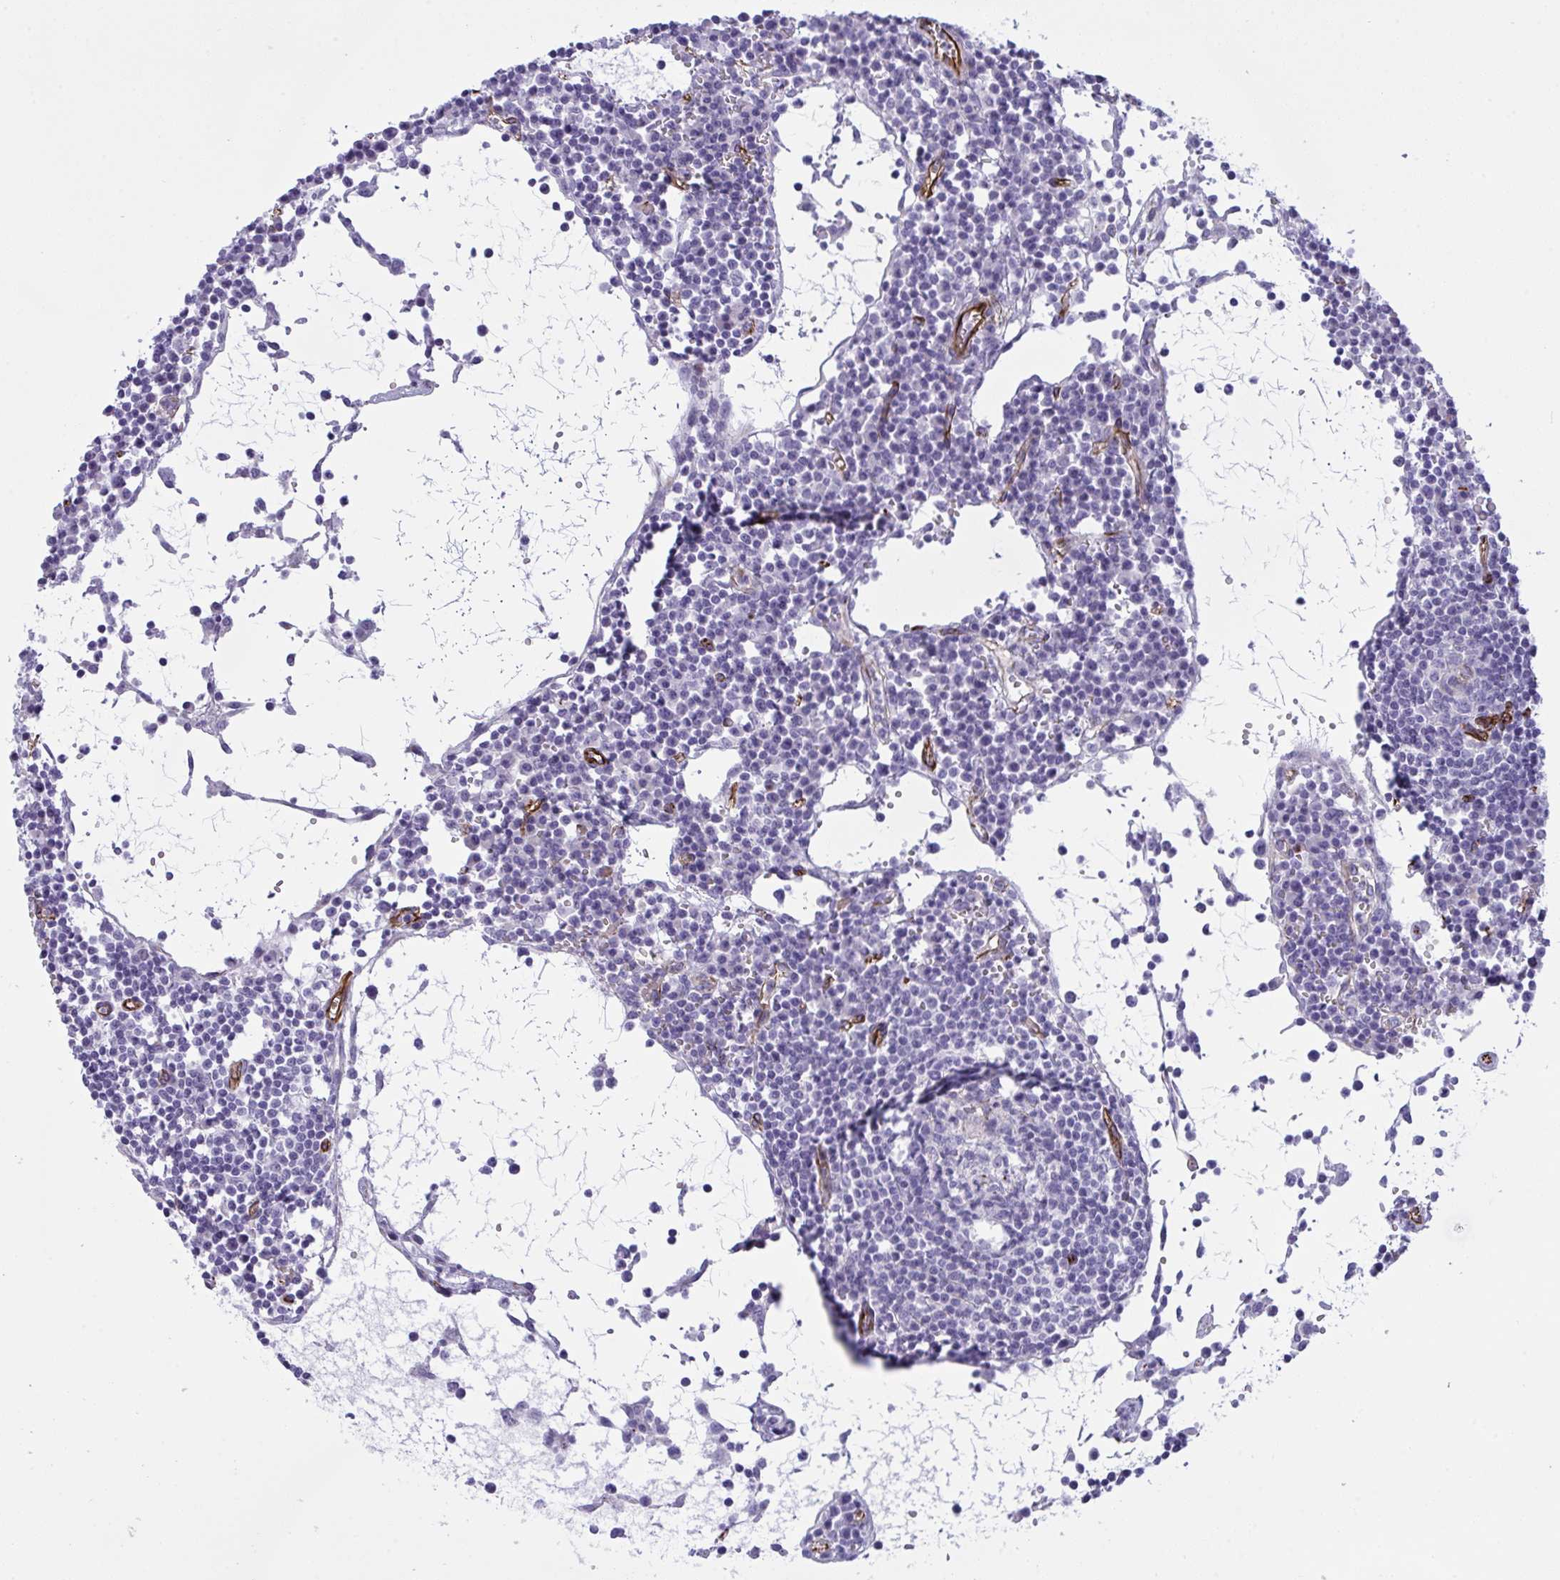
{"staining": {"intensity": "negative", "quantity": "none", "location": "none"}, "tissue": "lymph node", "cell_type": "Germinal center cells", "image_type": "normal", "snomed": [{"axis": "morphology", "description": "Normal tissue, NOS"}, {"axis": "topography", "description": "Lymph node"}], "caption": "Image shows no protein staining in germinal center cells of normal lymph node. (IHC, brightfield microscopy, high magnification).", "gene": "SLC35B1", "patient": {"sex": "female", "age": 78}}